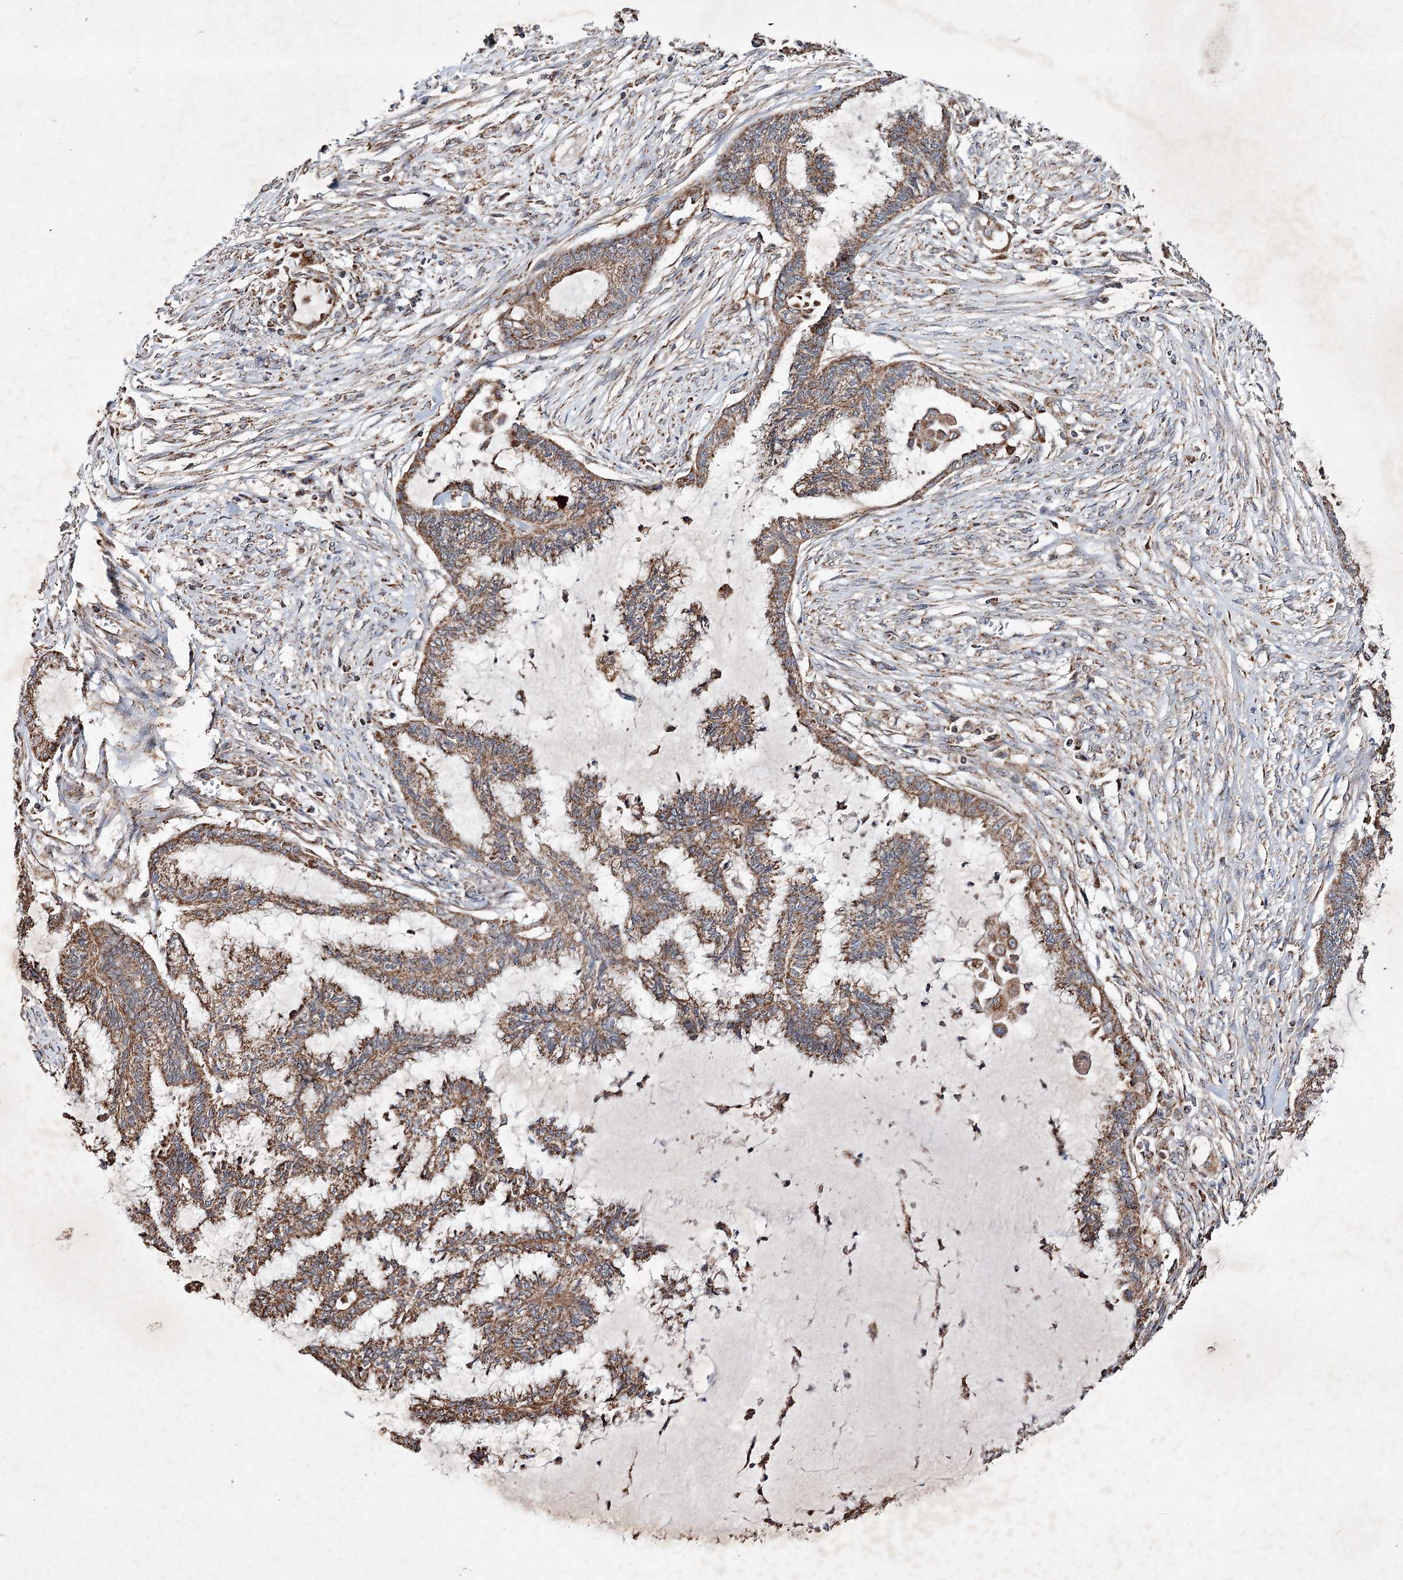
{"staining": {"intensity": "moderate", "quantity": ">75%", "location": "cytoplasmic/membranous"}, "tissue": "endometrial cancer", "cell_type": "Tumor cells", "image_type": "cancer", "snomed": [{"axis": "morphology", "description": "Adenocarcinoma, NOS"}, {"axis": "topography", "description": "Endometrium"}], "caption": "The micrograph displays staining of endometrial cancer (adenocarcinoma), revealing moderate cytoplasmic/membranous protein staining (brown color) within tumor cells.", "gene": "PIK3CB", "patient": {"sex": "female", "age": 86}}